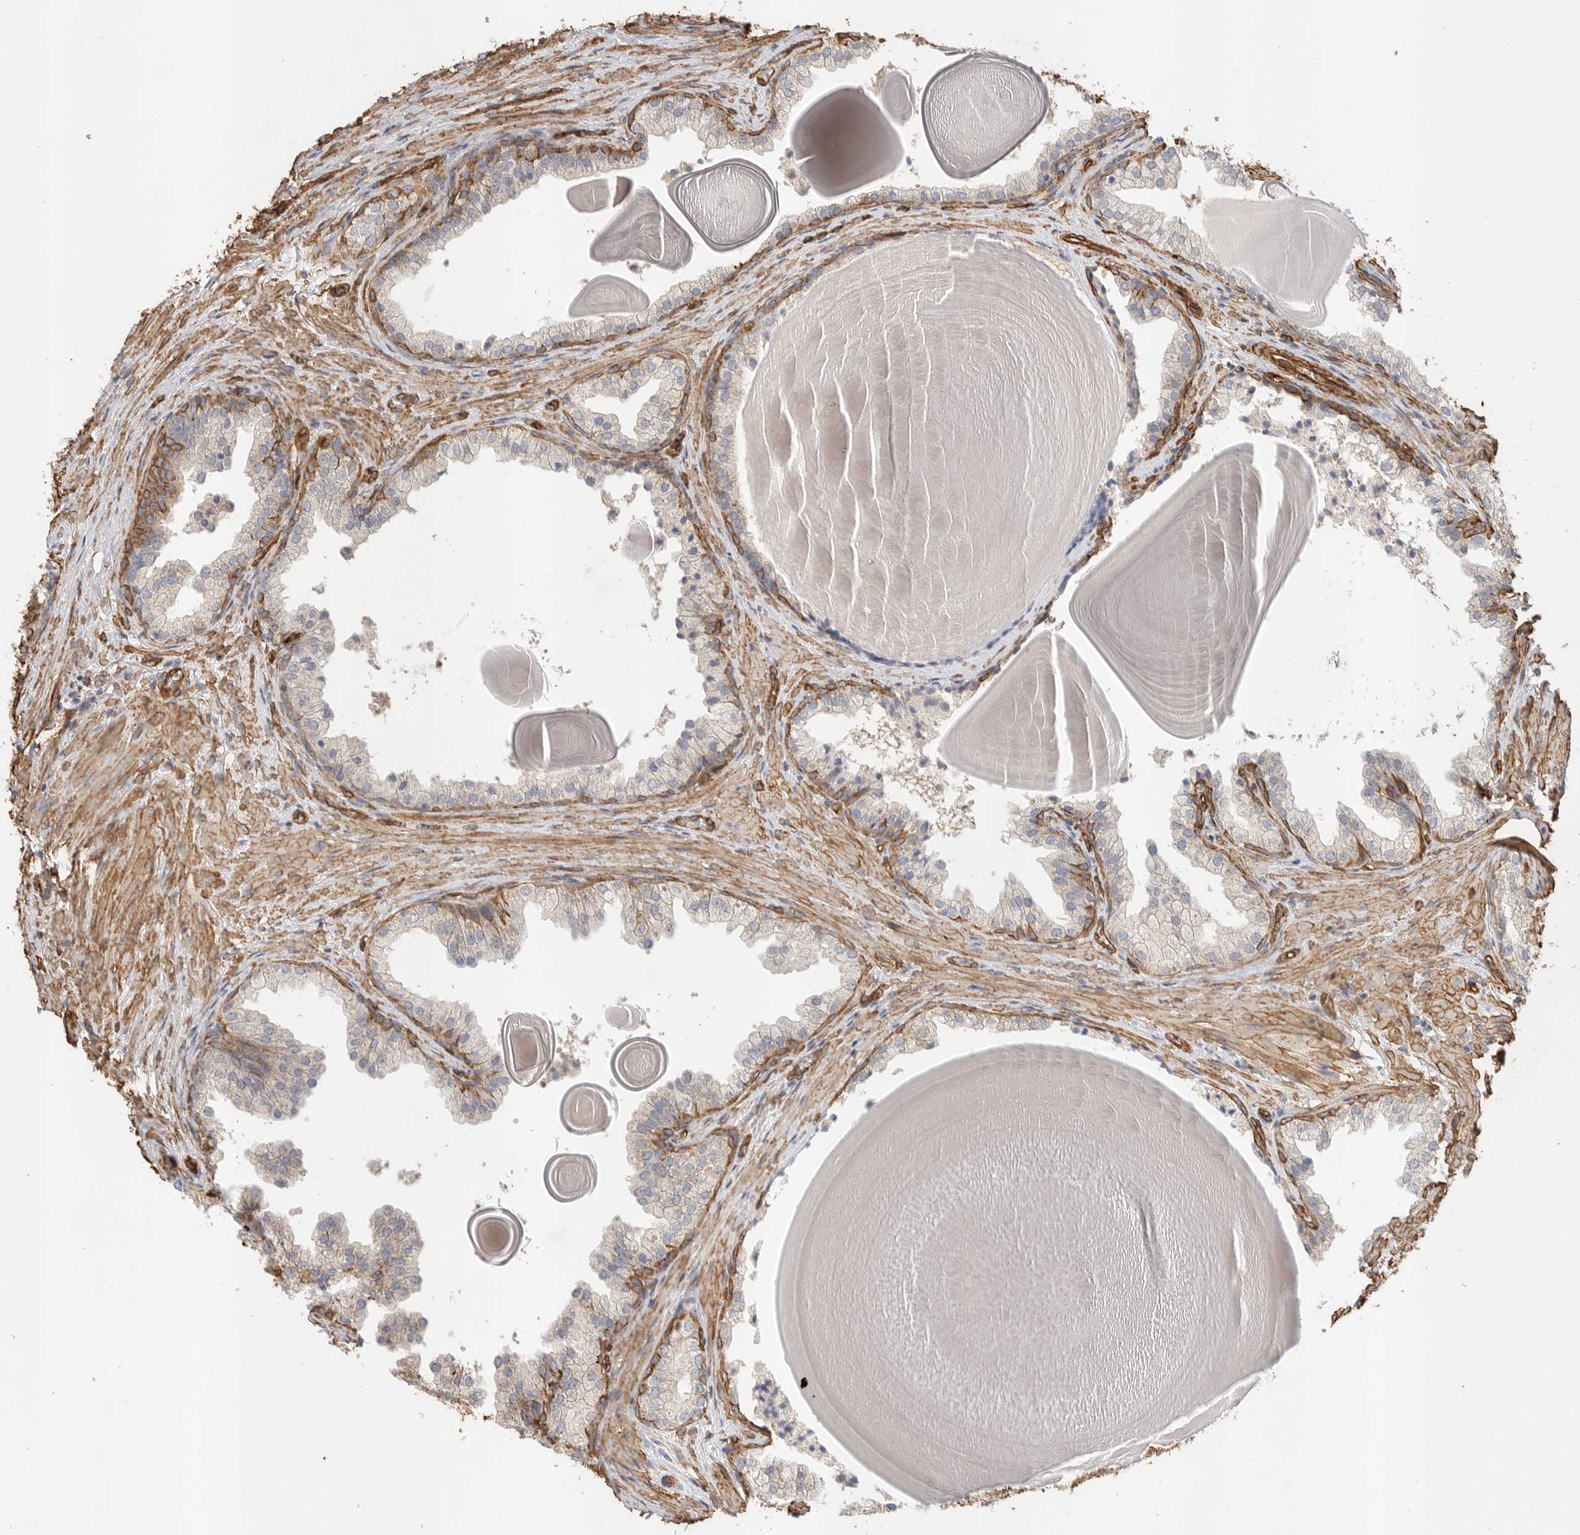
{"staining": {"intensity": "moderate", "quantity": "<25%", "location": "cytoplasmic/membranous"}, "tissue": "prostate", "cell_type": "Glandular cells", "image_type": "normal", "snomed": [{"axis": "morphology", "description": "Normal tissue, NOS"}, {"axis": "topography", "description": "Prostate"}], "caption": "This photomicrograph demonstrates benign prostate stained with IHC to label a protein in brown. The cytoplasmic/membranous of glandular cells show moderate positivity for the protein. Nuclei are counter-stained blue.", "gene": "JMJD4", "patient": {"sex": "male", "age": 48}}